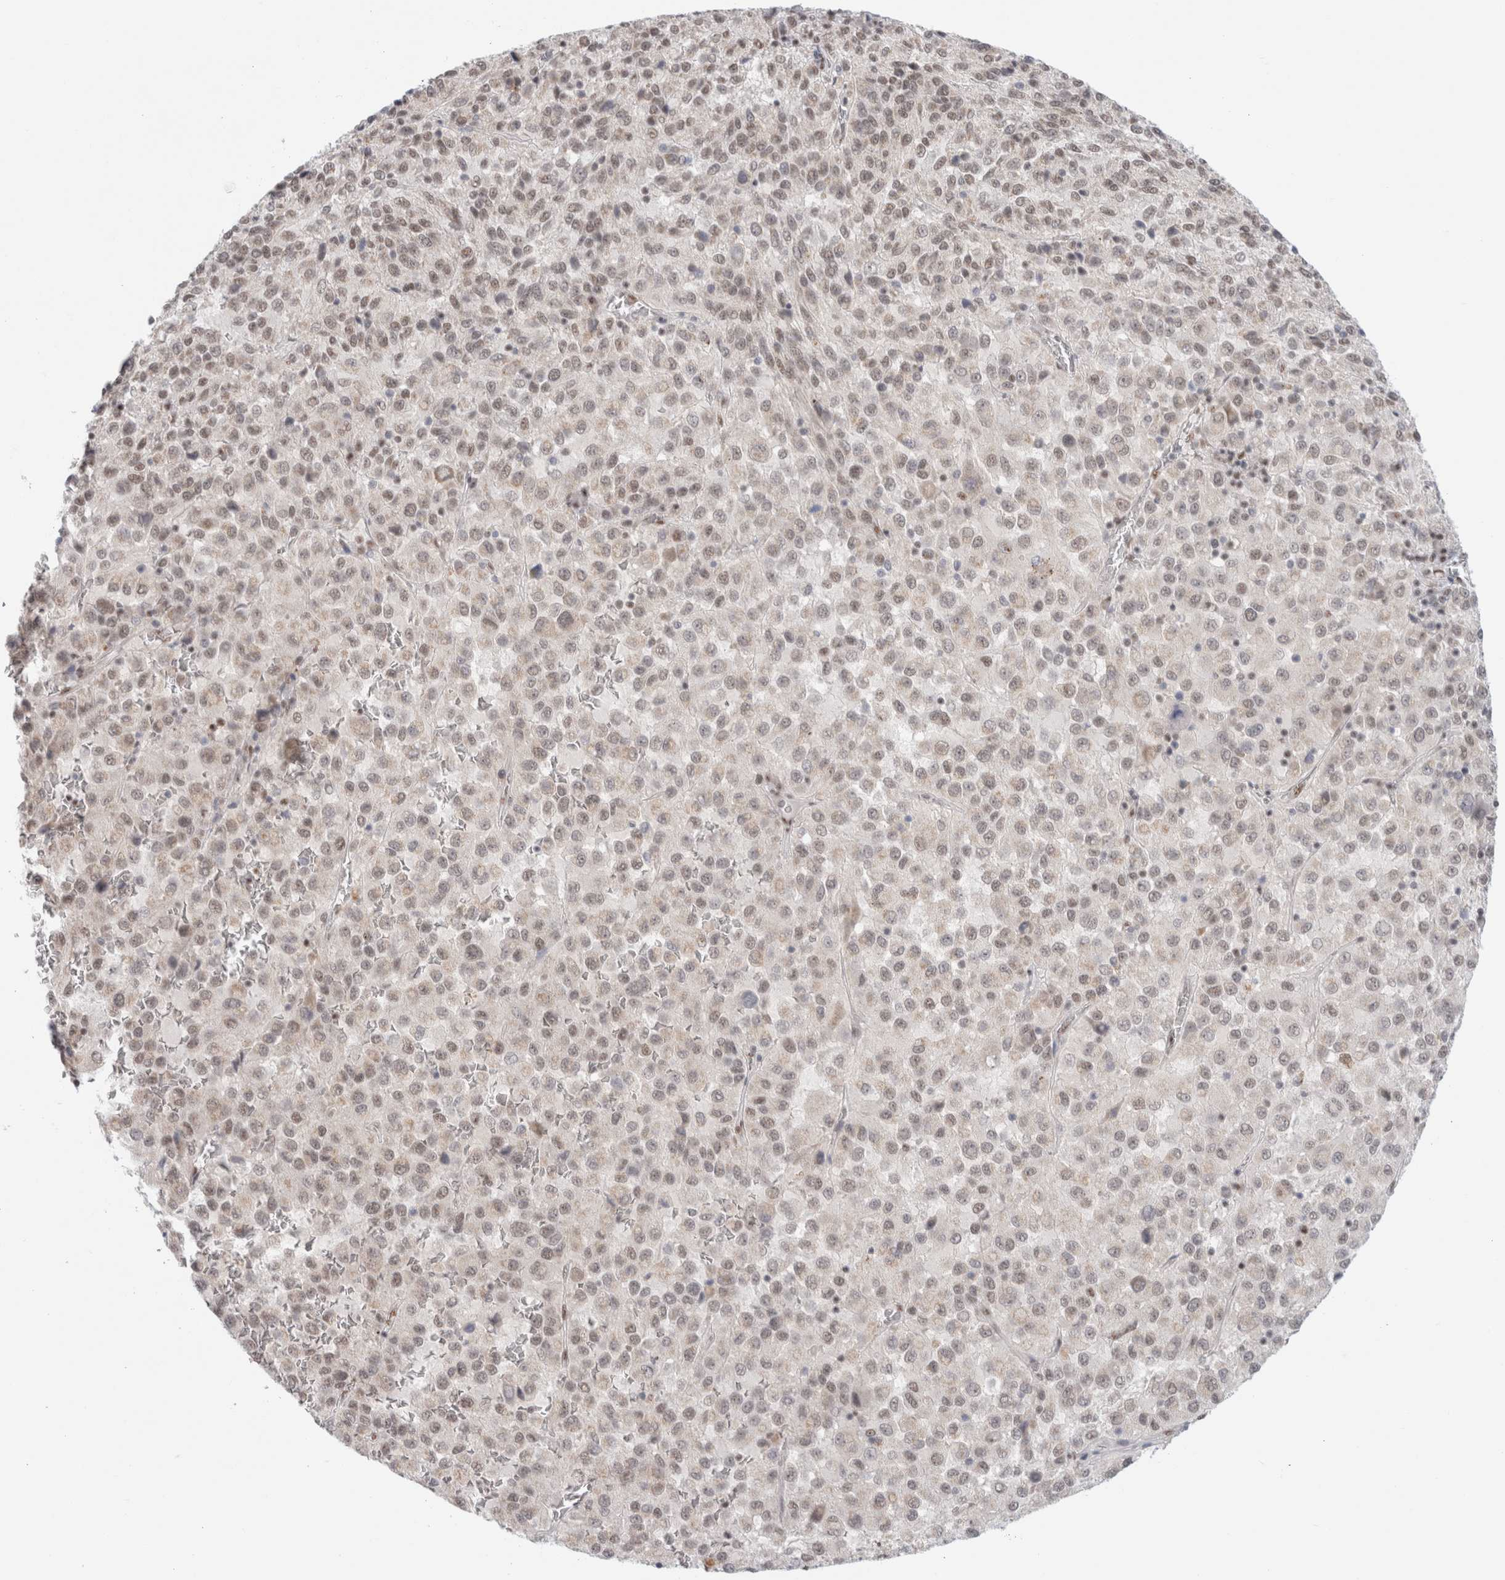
{"staining": {"intensity": "weak", "quantity": "25%-75%", "location": "nuclear"}, "tissue": "melanoma", "cell_type": "Tumor cells", "image_type": "cancer", "snomed": [{"axis": "morphology", "description": "Malignant melanoma, Metastatic site"}, {"axis": "topography", "description": "Lung"}], "caption": "Immunohistochemical staining of malignant melanoma (metastatic site) exhibits low levels of weak nuclear protein expression in approximately 25%-75% of tumor cells.", "gene": "TRMT12", "patient": {"sex": "male", "age": 64}}